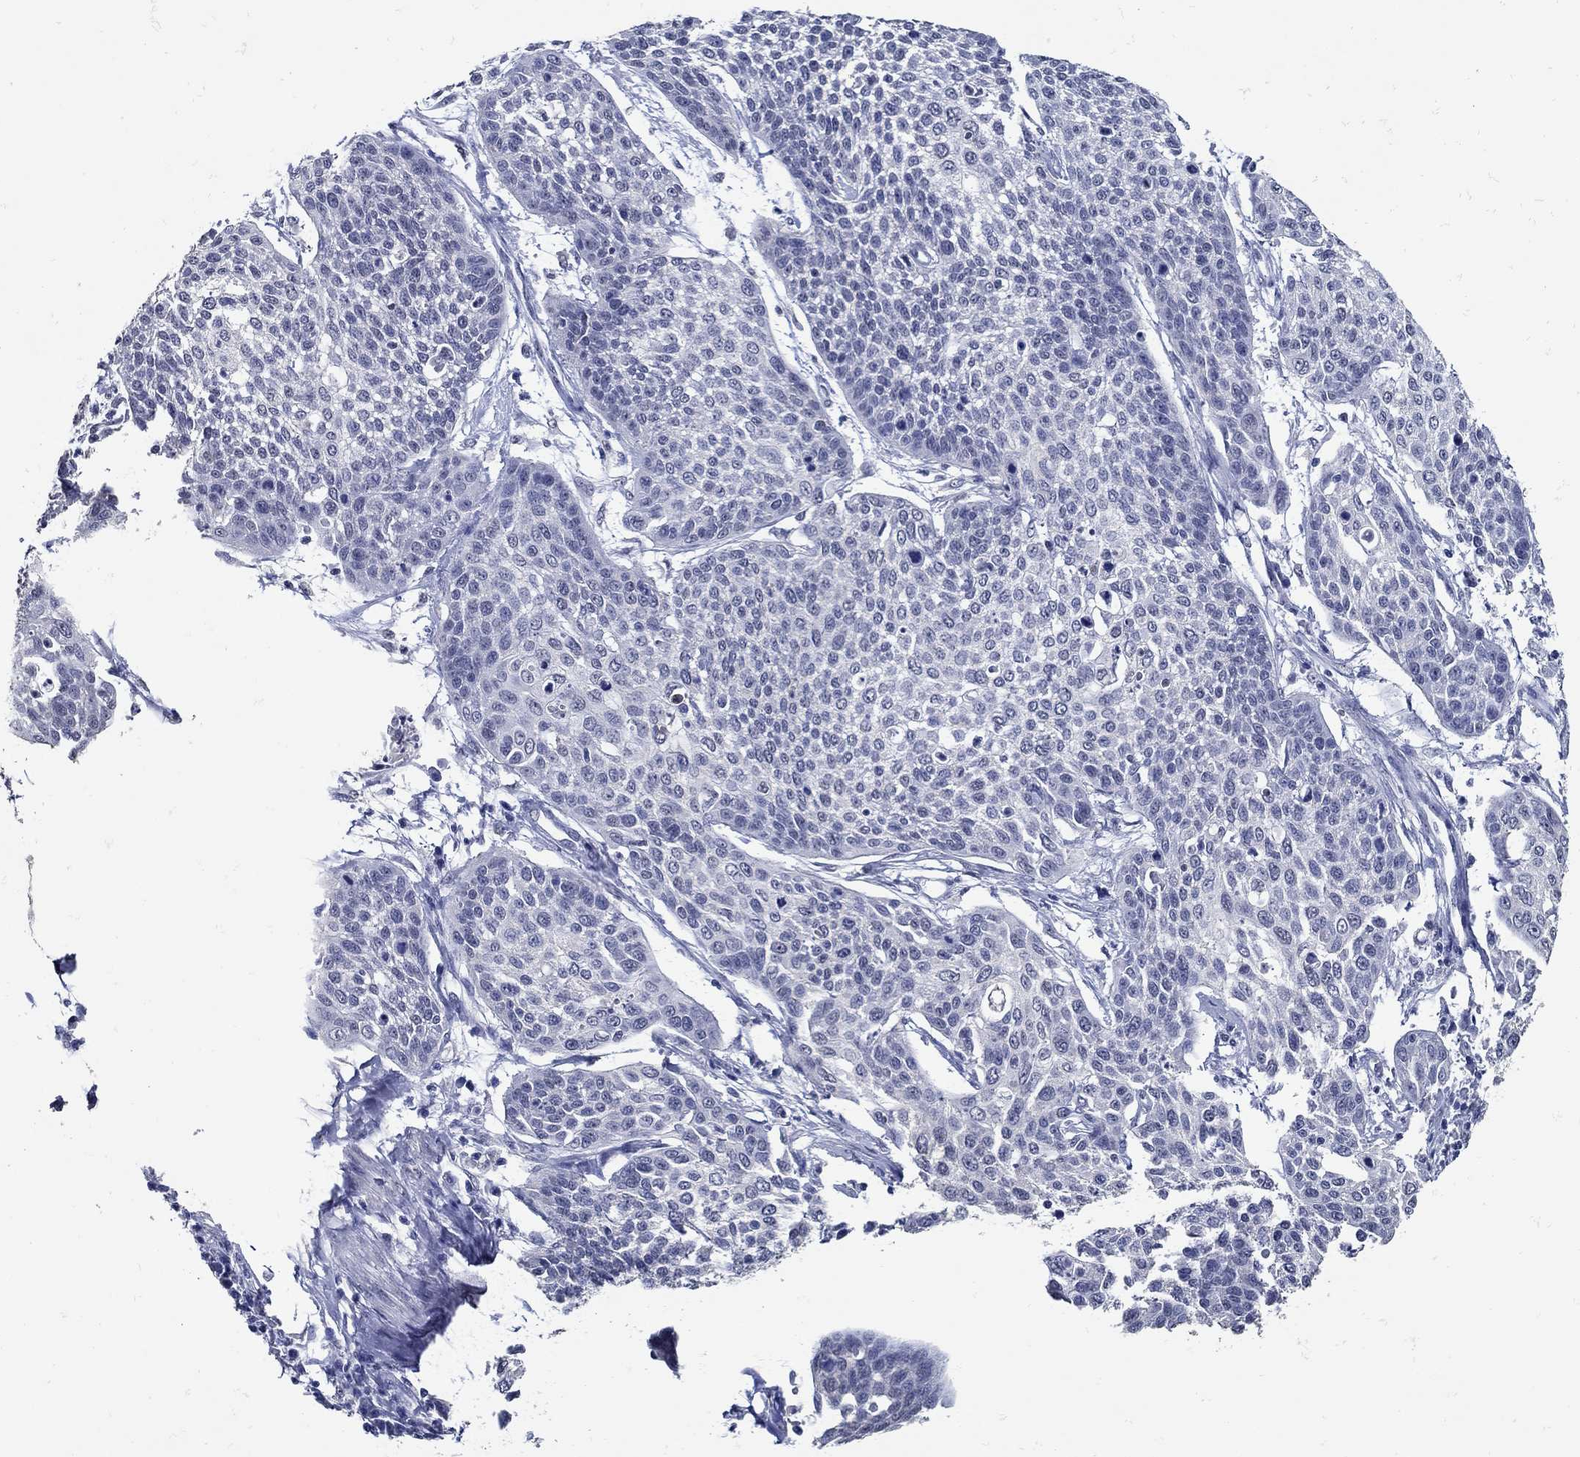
{"staining": {"intensity": "negative", "quantity": "none", "location": "none"}, "tissue": "cervical cancer", "cell_type": "Tumor cells", "image_type": "cancer", "snomed": [{"axis": "morphology", "description": "Squamous cell carcinoma, NOS"}, {"axis": "topography", "description": "Cervix"}], "caption": "High magnification brightfield microscopy of cervical cancer stained with DAB (brown) and counterstained with hematoxylin (blue): tumor cells show no significant positivity.", "gene": "KCNN3", "patient": {"sex": "female", "age": 34}}